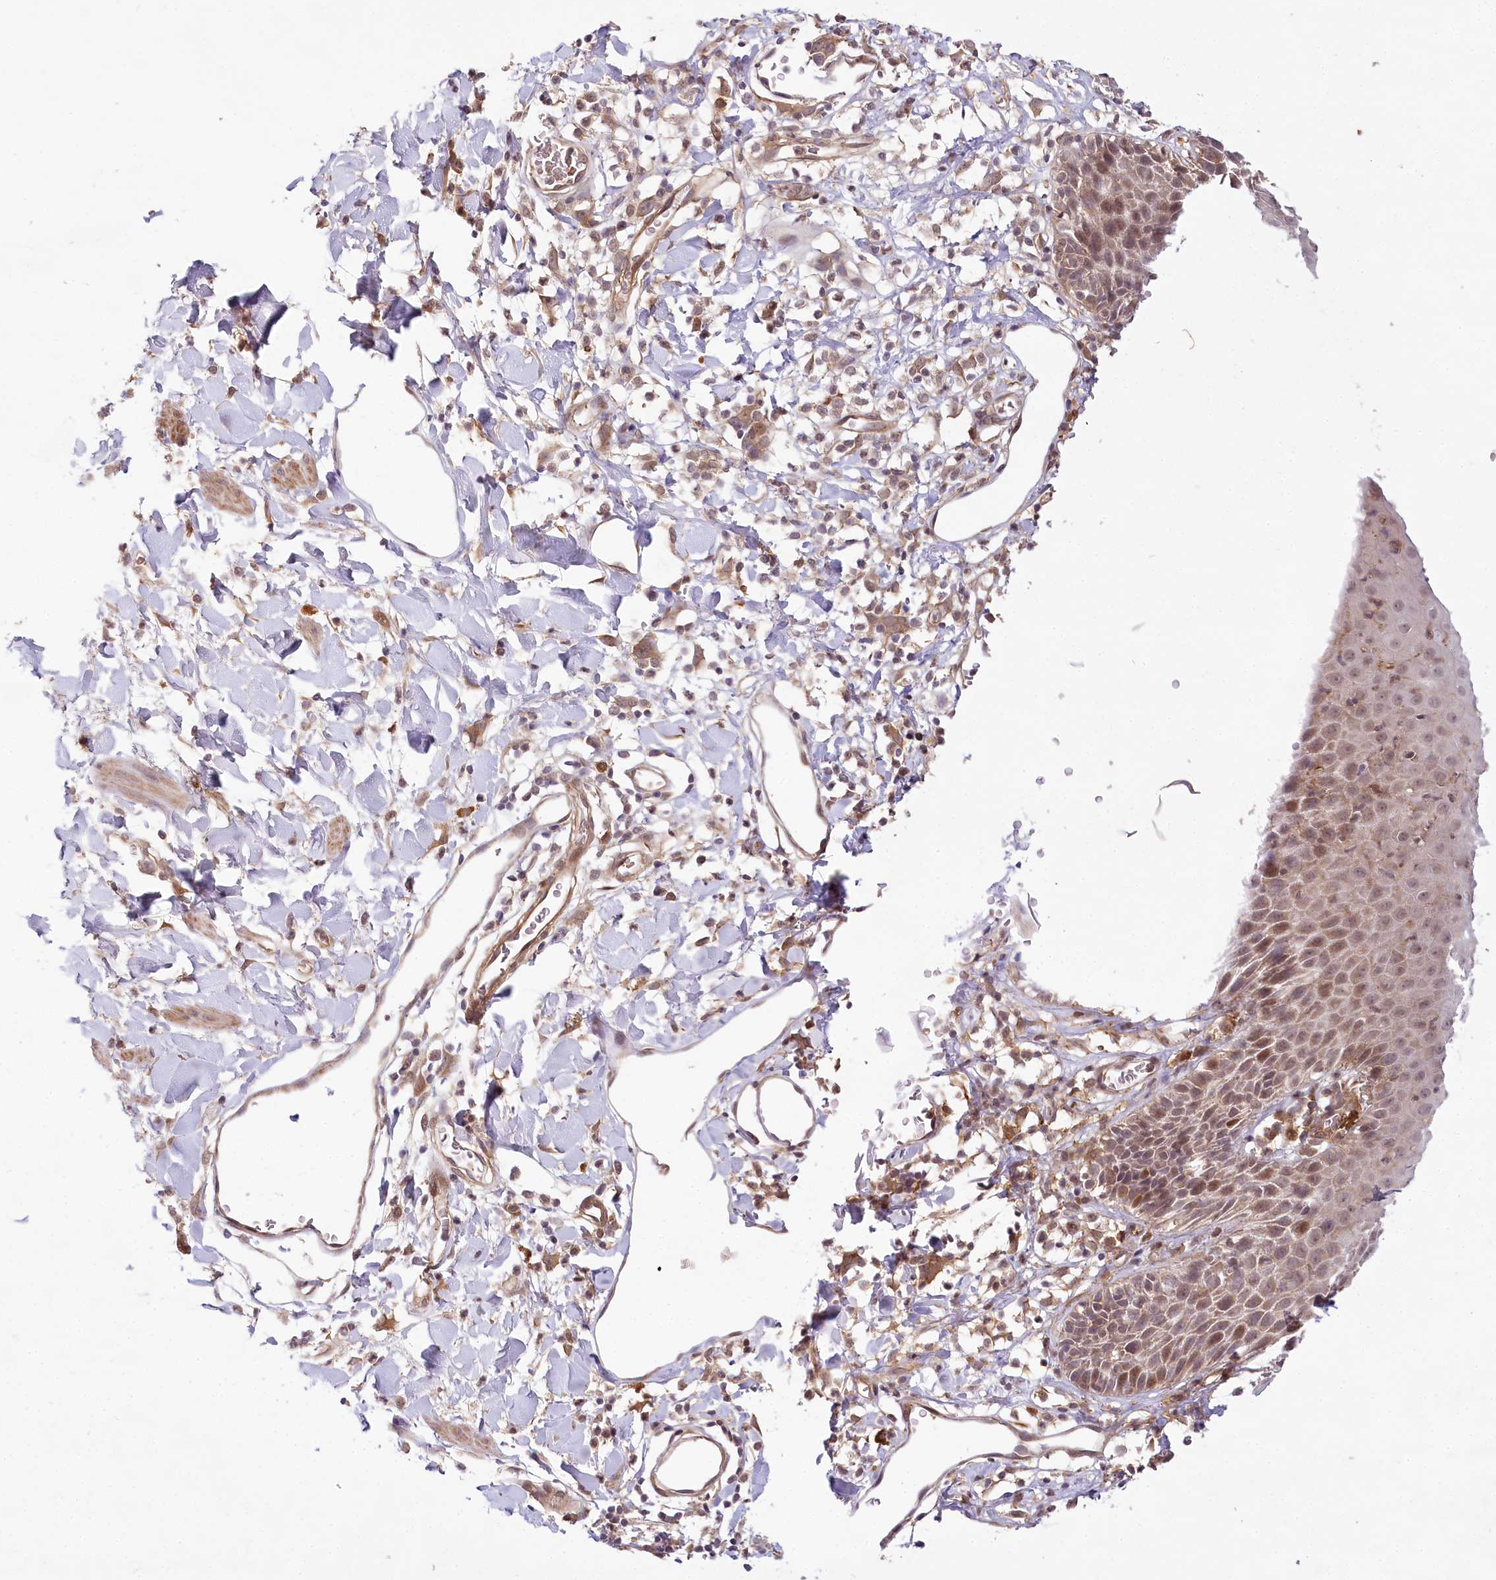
{"staining": {"intensity": "moderate", "quantity": "<25%", "location": "cytoplasmic/membranous,nuclear"}, "tissue": "skin", "cell_type": "Epidermal cells", "image_type": "normal", "snomed": [{"axis": "morphology", "description": "Normal tissue, NOS"}, {"axis": "topography", "description": "Vulva"}], "caption": "Moderate cytoplasmic/membranous,nuclear expression for a protein is identified in about <25% of epidermal cells of unremarkable skin using IHC.", "gene": "TUBGCP2", "patient": {"sex": "female", "age": 68}}